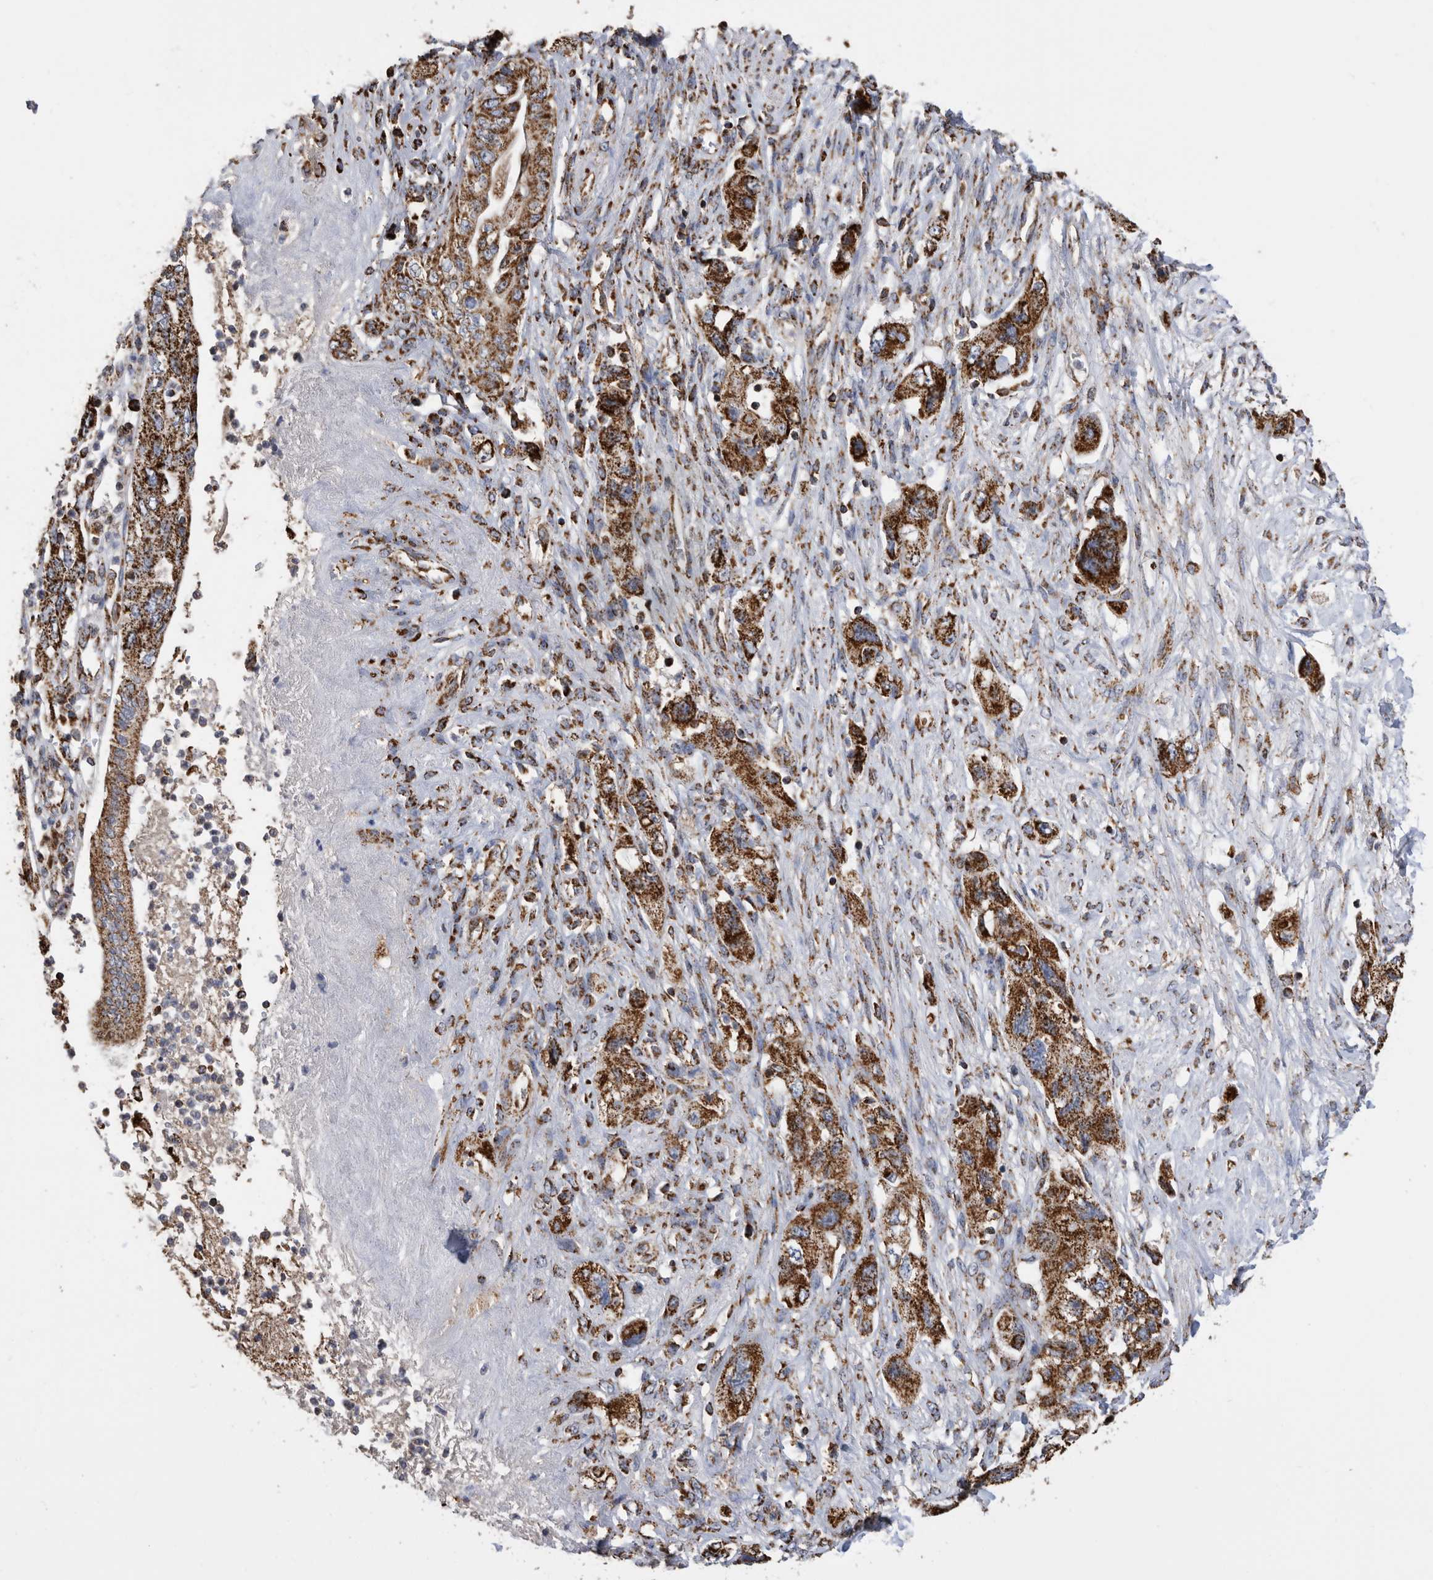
{"staining": {"intensity": "strong", "quantity": ">75%", "location": "cytoplasmic/membranous"}, "tissue": "pancreatic cancer", "cell_type": "Tumor cells", "image_type": "cancer", "snomed": [{"axis": "morphology", "description": "Adenocarcinoma, NOS"}, {"axis": "topography", "description": "Pancreas"}], "caption": "IHC micrograph of neoplastic tissue: human pancreatic cancer stained using IHC shows high levels of strong protein expression localized specifically in the cytoplasmic/membranous of tumor cells, appearing as a cytoplasmic/membranous brown color.", "gene": "WFDC1", "patient": {"sex": "female", "age": 73}}